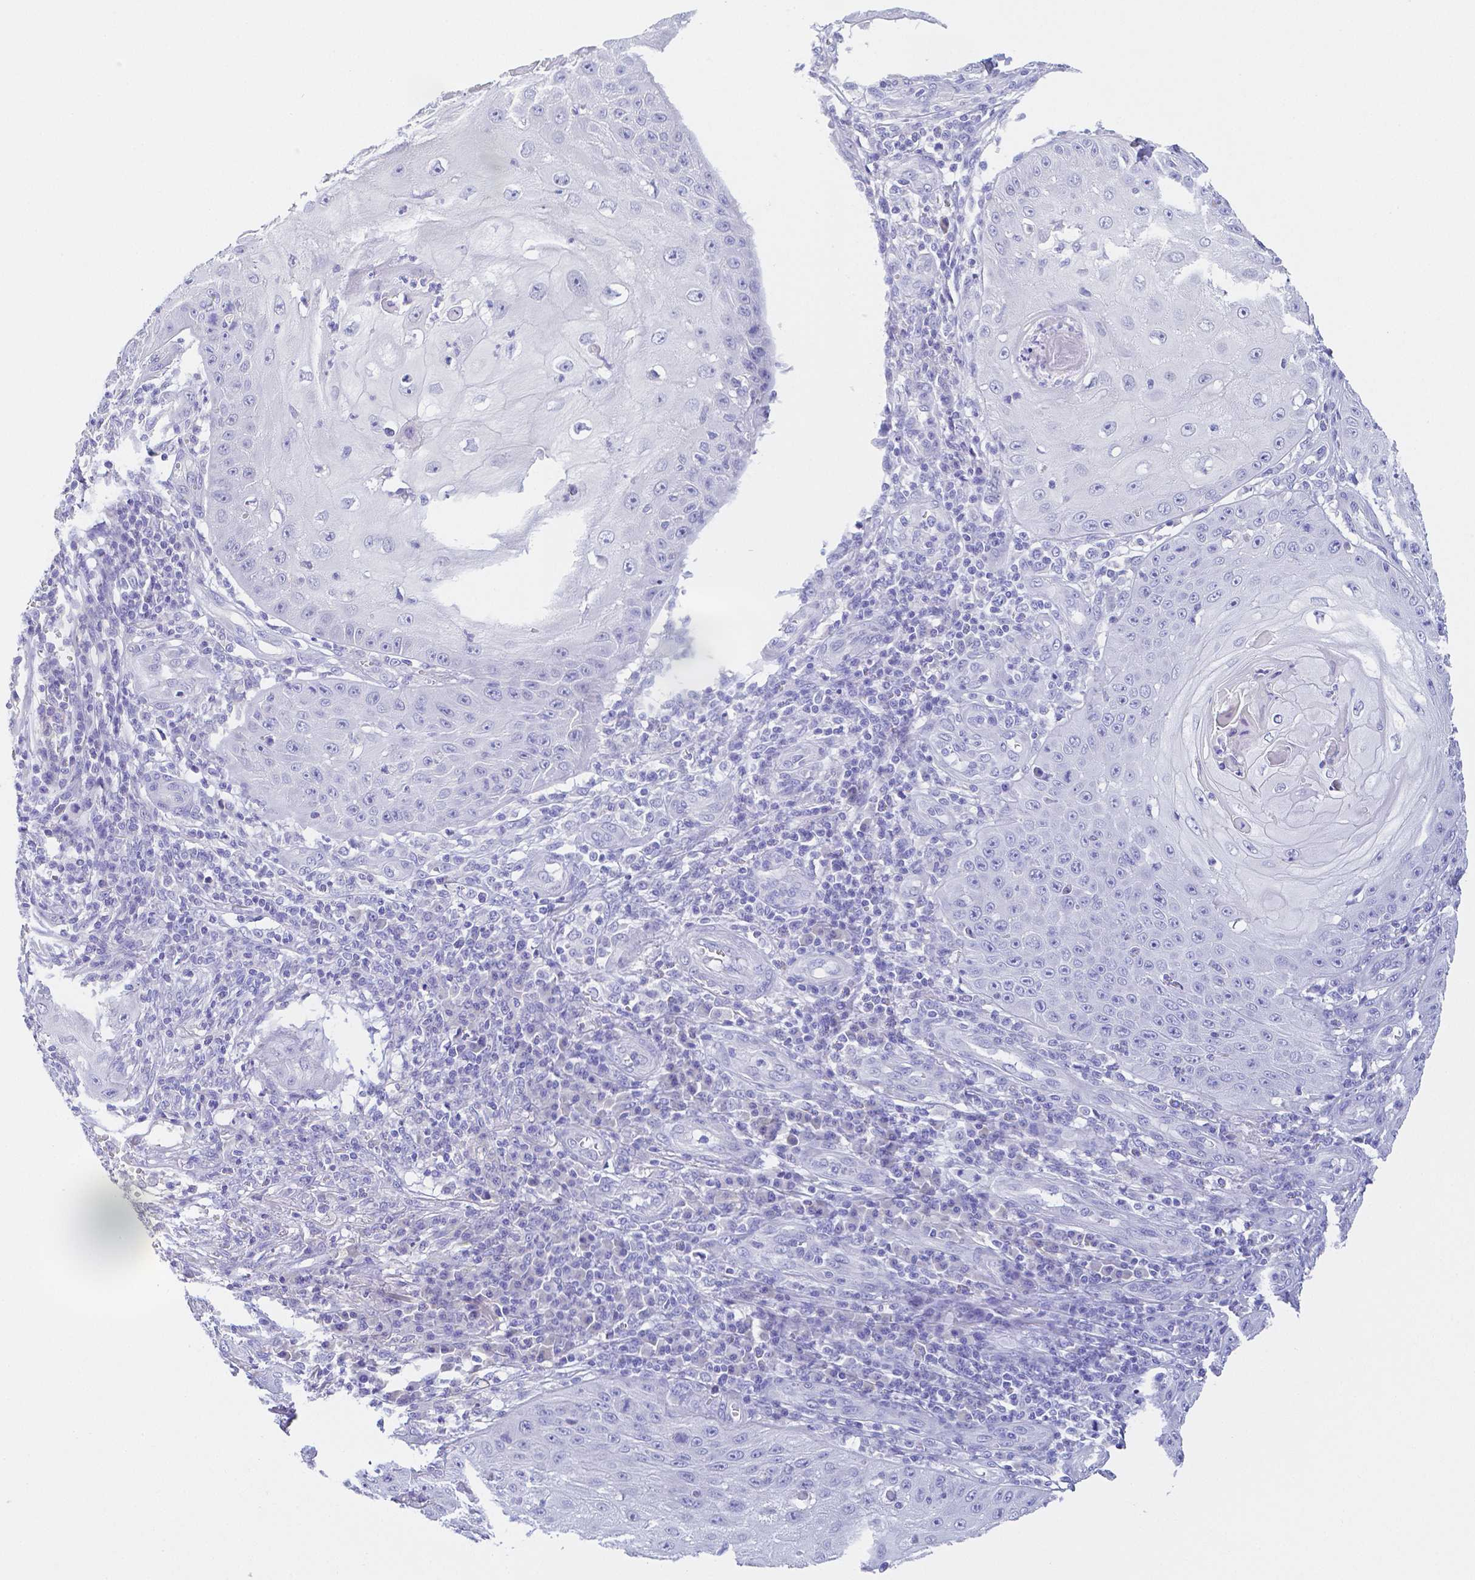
{"staining": {"intensity": "negative", "quantity": "none", "location": "none"}, "tissue": "skin cancer", "cell_type": "Tumor cells", "image_type": "cancer", "snomed": [{"axis": "morphology", "description": "Squamous cell carcinoma, NOS"}, {"axis": "topography", "description": "Skin"}], "caption": "An image of human skin cancer (squamous cell carcinoma) is negative for staining in tumor cells. Nuclei are stained in blue.", "gene": "ZG16B", "patient": {"sex": "male", "age": 70}}